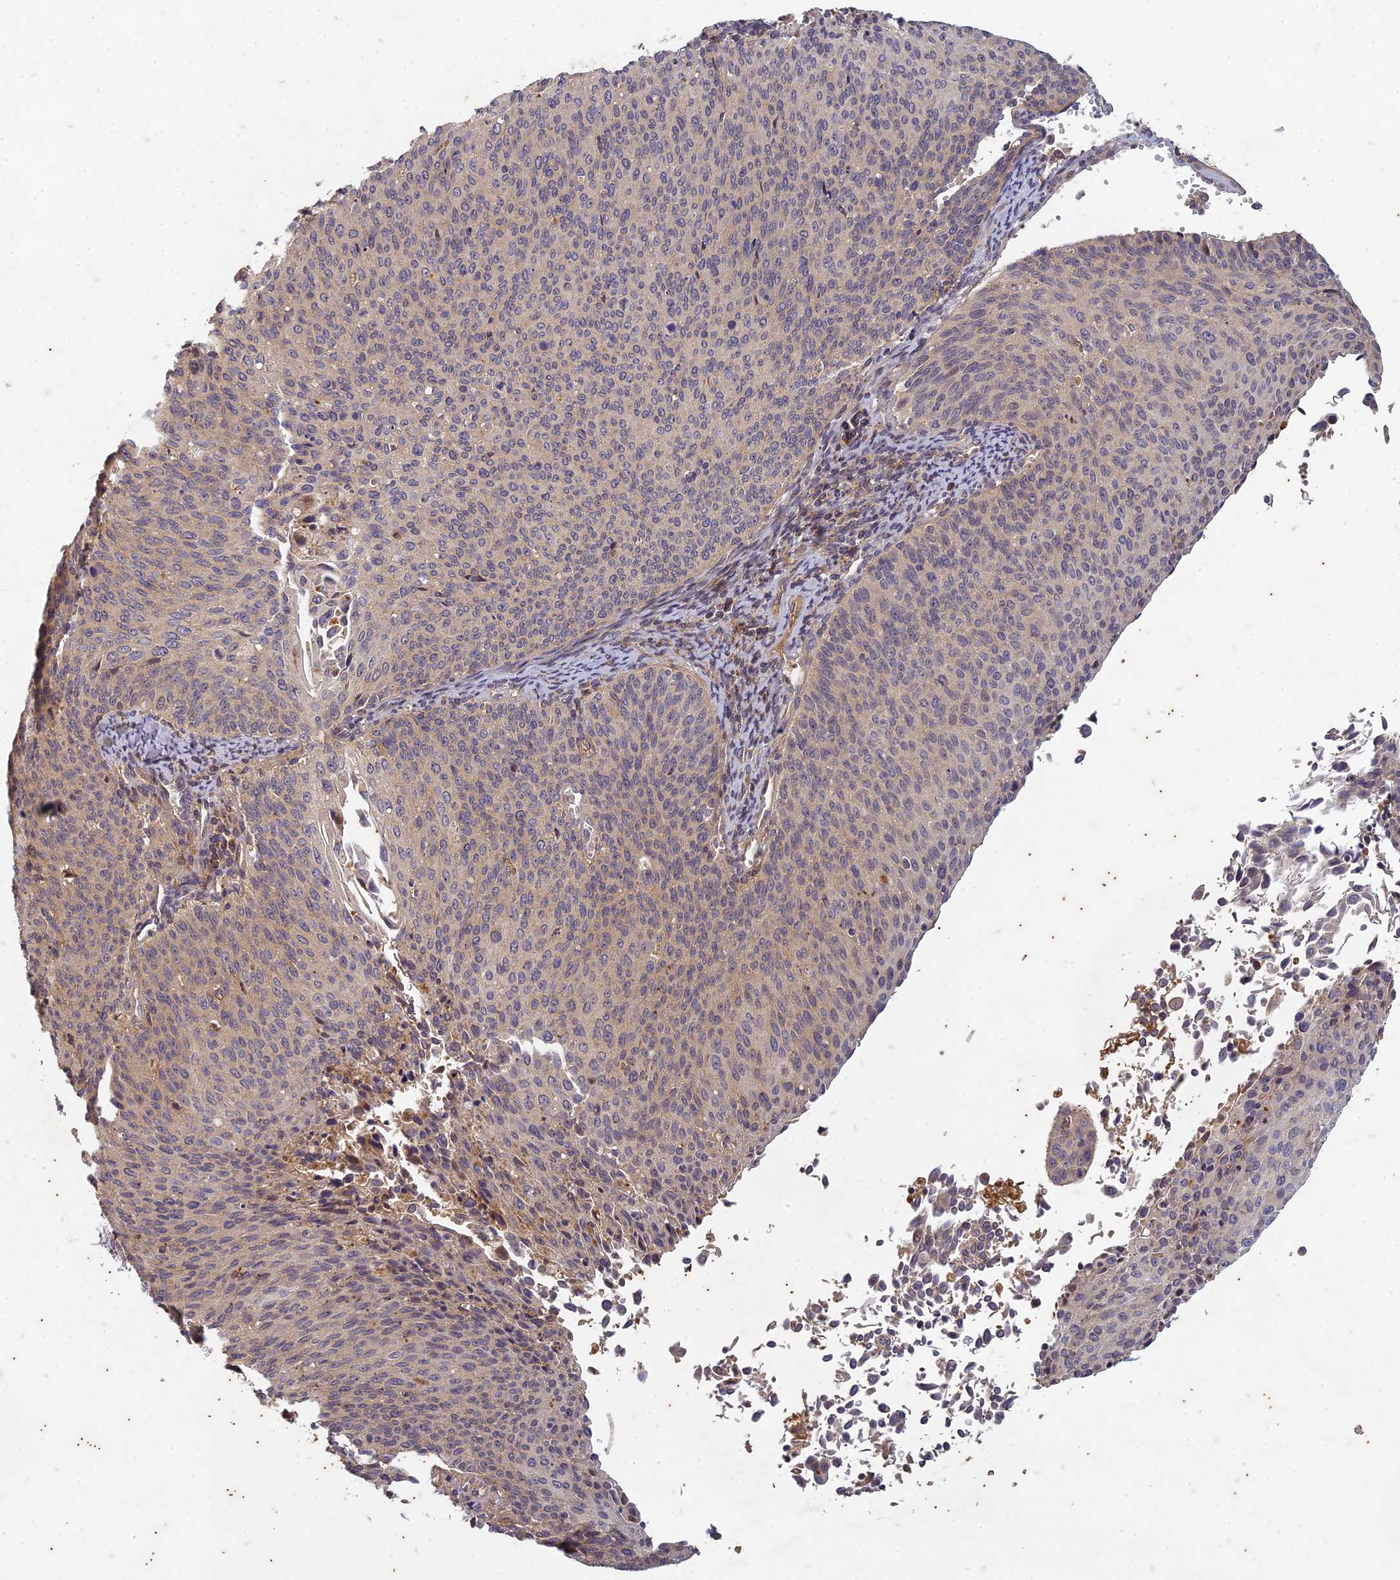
{"staining": {"intensity": "negative", "quantity": "none", "location": "none"}, "tissue": "cervical cancer", "cell_type": "Tumor cells", "image_type": "cancer", "snomed": [{"axis": "morphology", "description": "Squamous cell carcinoma, NOS"}, {"axis": "topography", "description": "Cervix"}], "caption": "Histopathology image shows no significant protein staining in tumor cells of cervical cancer.", "gene": "TCF25", "patient": {"sex": "female", "age": 55}}